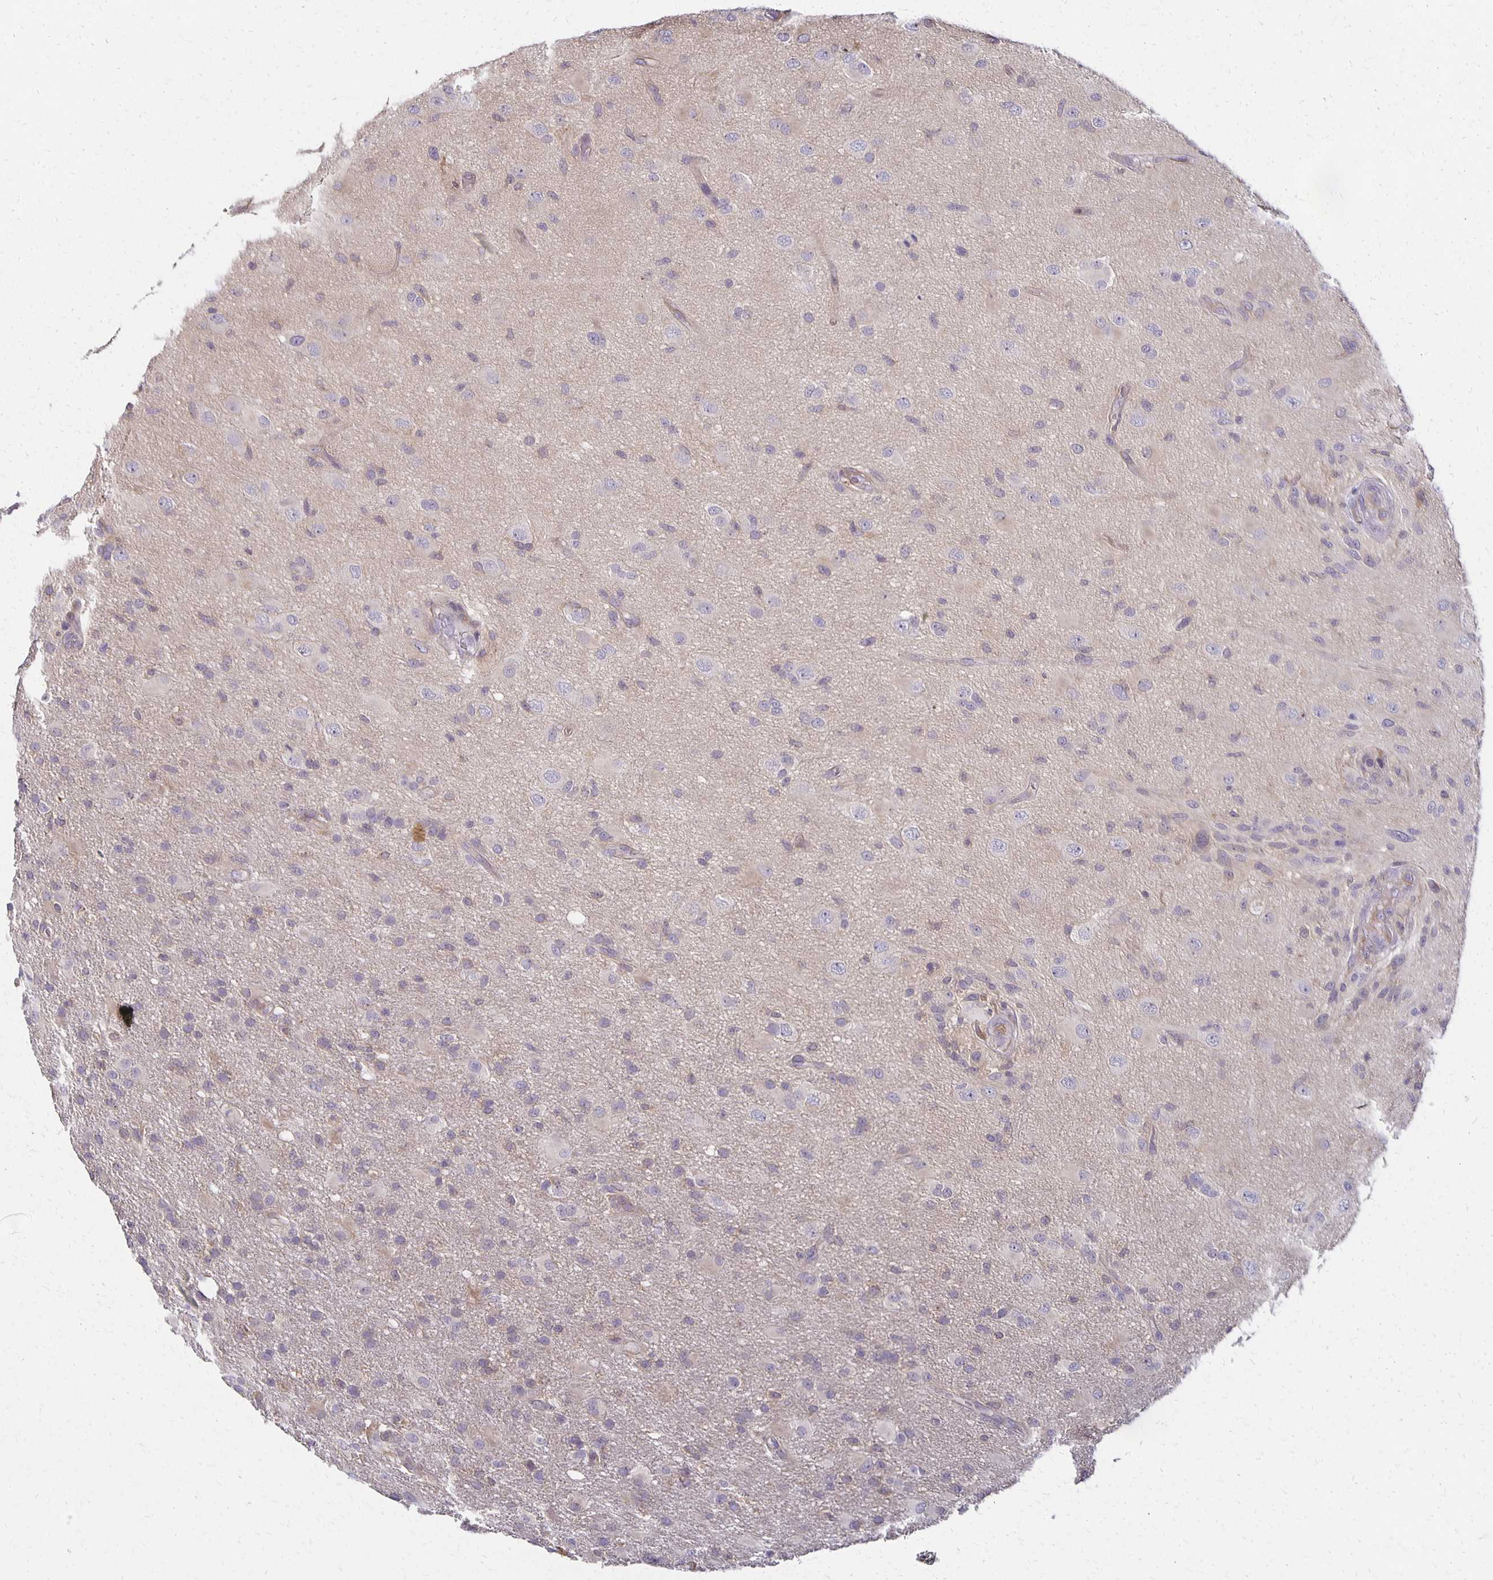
{"staining": {"intensity": "negative", "quantity": "none", "location": "none"}, "tissue": "glioma", "cell_type": "Tumor cells", "image_type": "cancer", "snomed": [{"axis": "morphology", "description": "Glioma, malignant, High grade"}, {"axis": "topography", "description": "Brain"}], "caption": "DAB immunohistochemical staining of glioma displays no significant staining in tumor cells.", "gene": "GPX4", "patient": {"sex": "male", "age": 53}}